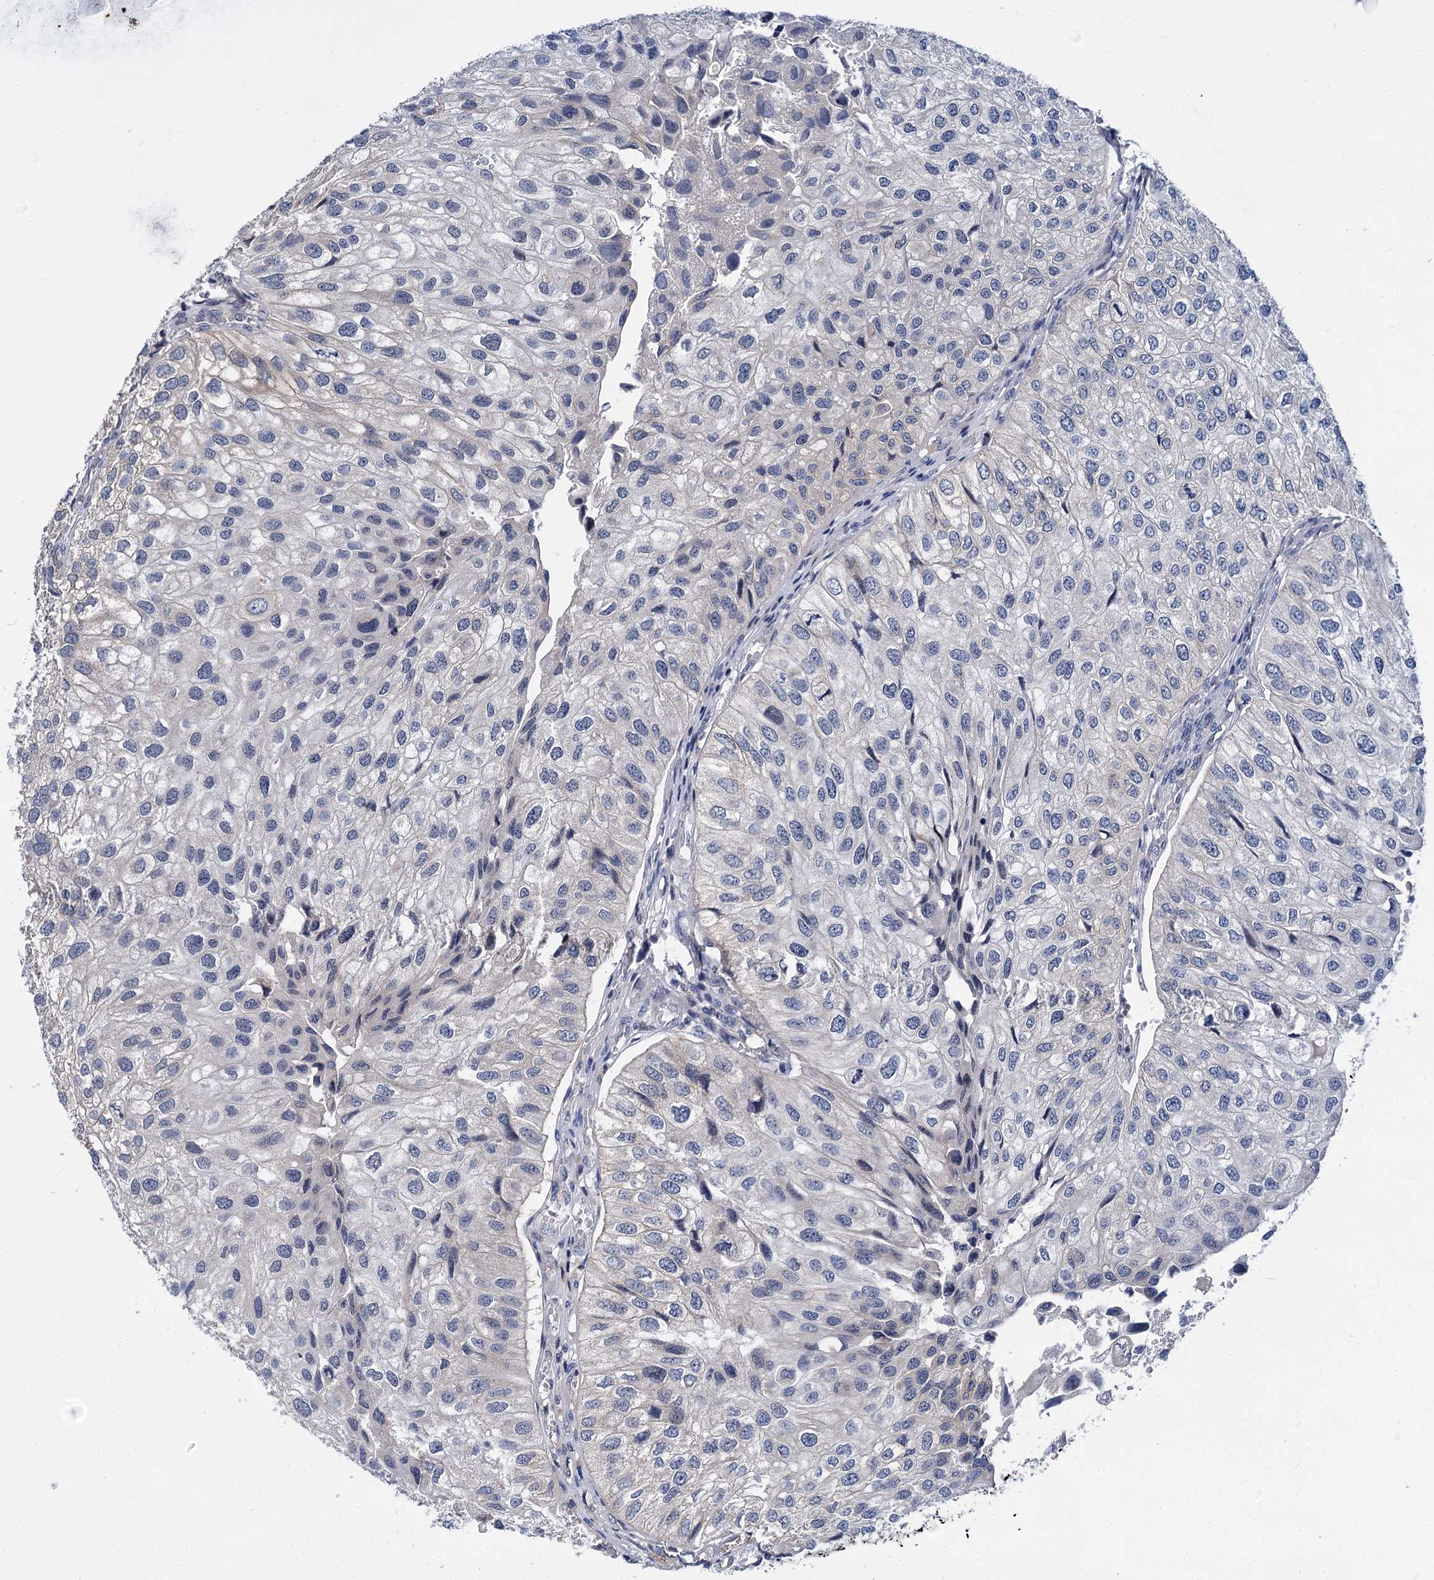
{"staining": {"intensity": "negative", "quantity": "none", "location": "none"}, "tissue": "urothelial cancer", "cell_type": "Tumor cells", "image_type": "cancer", "snomed": [{"axis": "morphology", "description": "Urothelial carcinoma, Low grade"}, {"axis": "topography", "description": "Urinary bladder"}], "caption": "Immunohistochemical staining of human urothelial carcinoma (low-grade) exhibits no significant positivity in tumor cells.", "gene": "ABLIM1", "patient": {"sex": "female", "age": 89}}